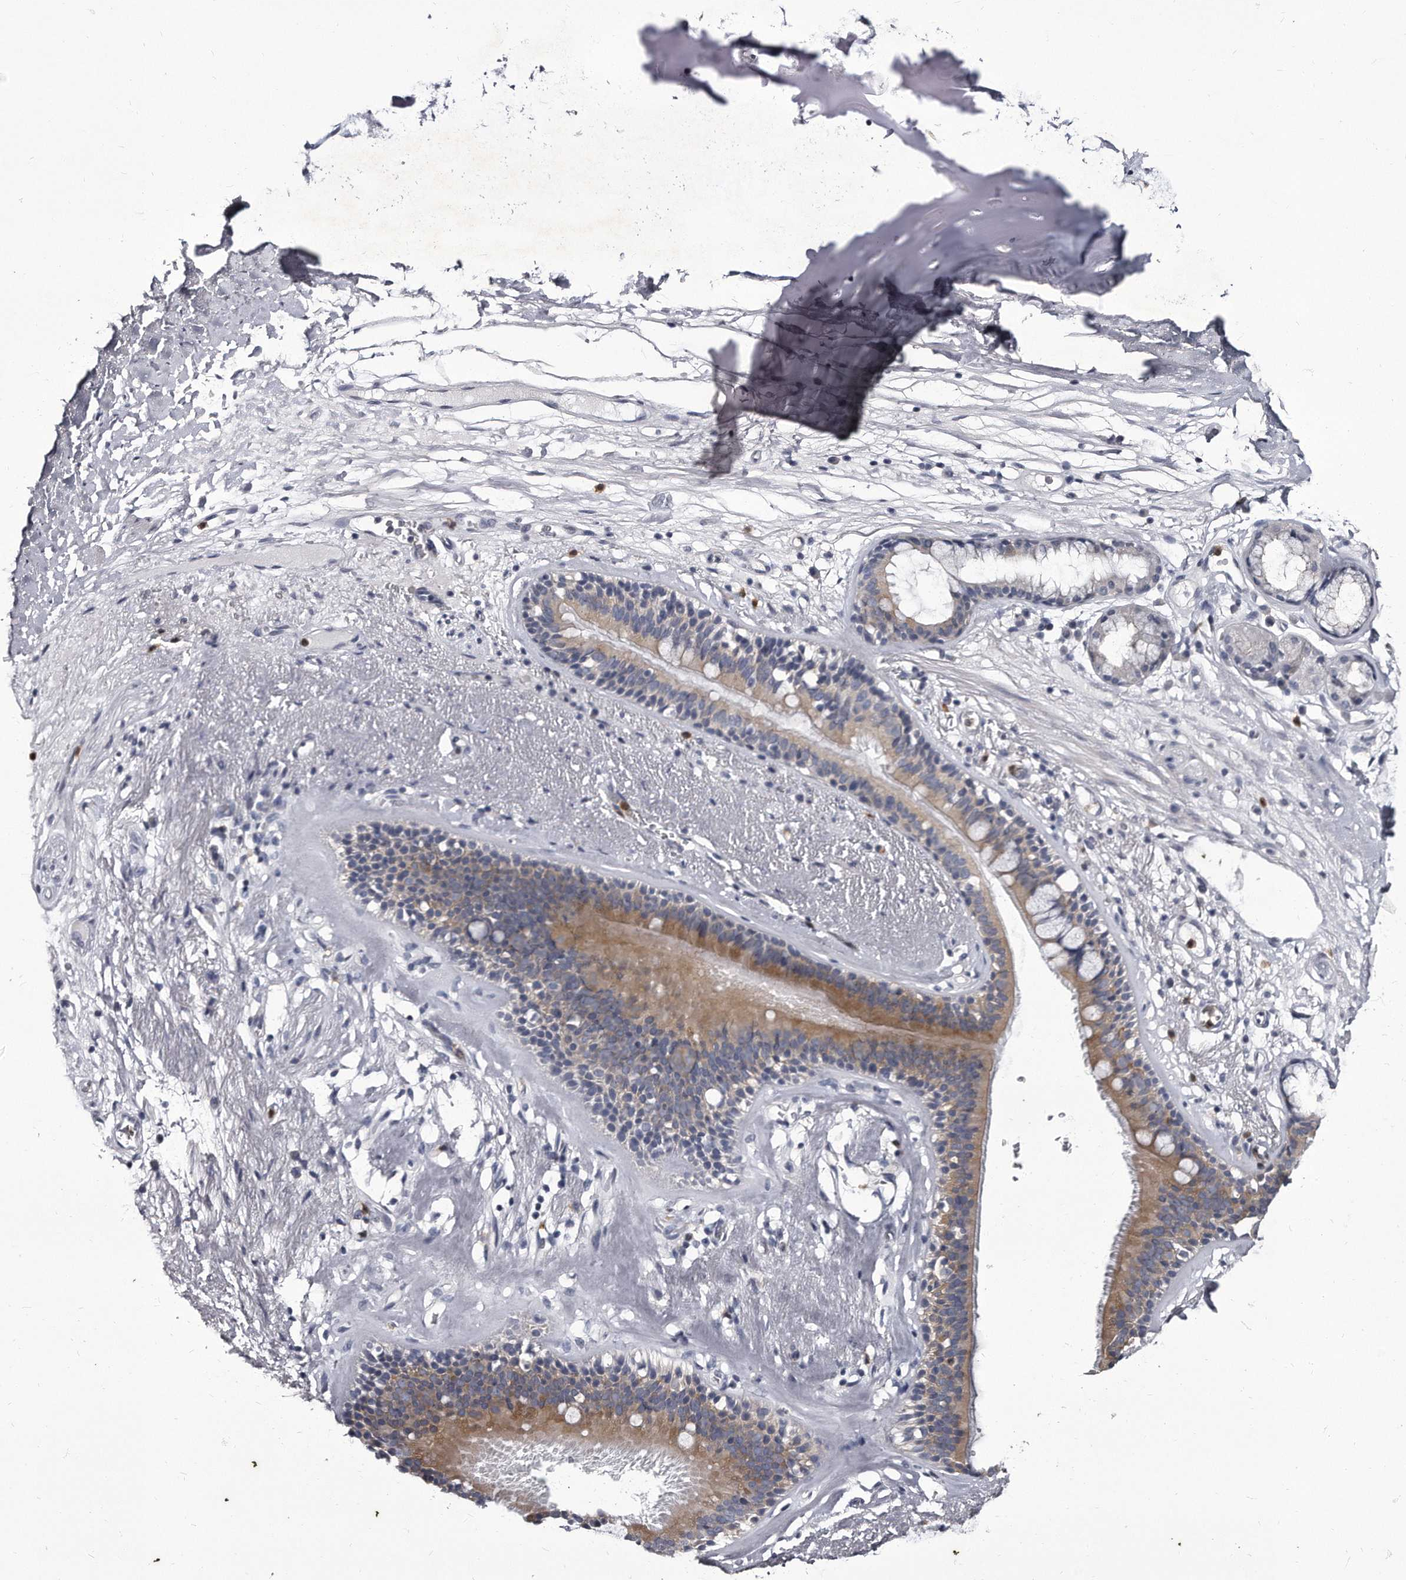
{"staining": {"intensity": "negative", "quantity": "none", "location": "none"}, "tissue": "adipose tissue", "cell_type": "Adipocytes", "image_type": "normal", "snomed": [{"axis": "morphology", "description": "Normal tissue, NOS"}, {"axis": "topography", "description": "Cartilage tissue"}], "caption": "An image of human adipose tissue is negative for staining in adipocytes. (DAB (3,3'-diaminobenzidine) immunohistochemistry with hematoxylin counter stain).", "gene": "GAPVD1", "patient": {"sex": "female", "age": 63}}